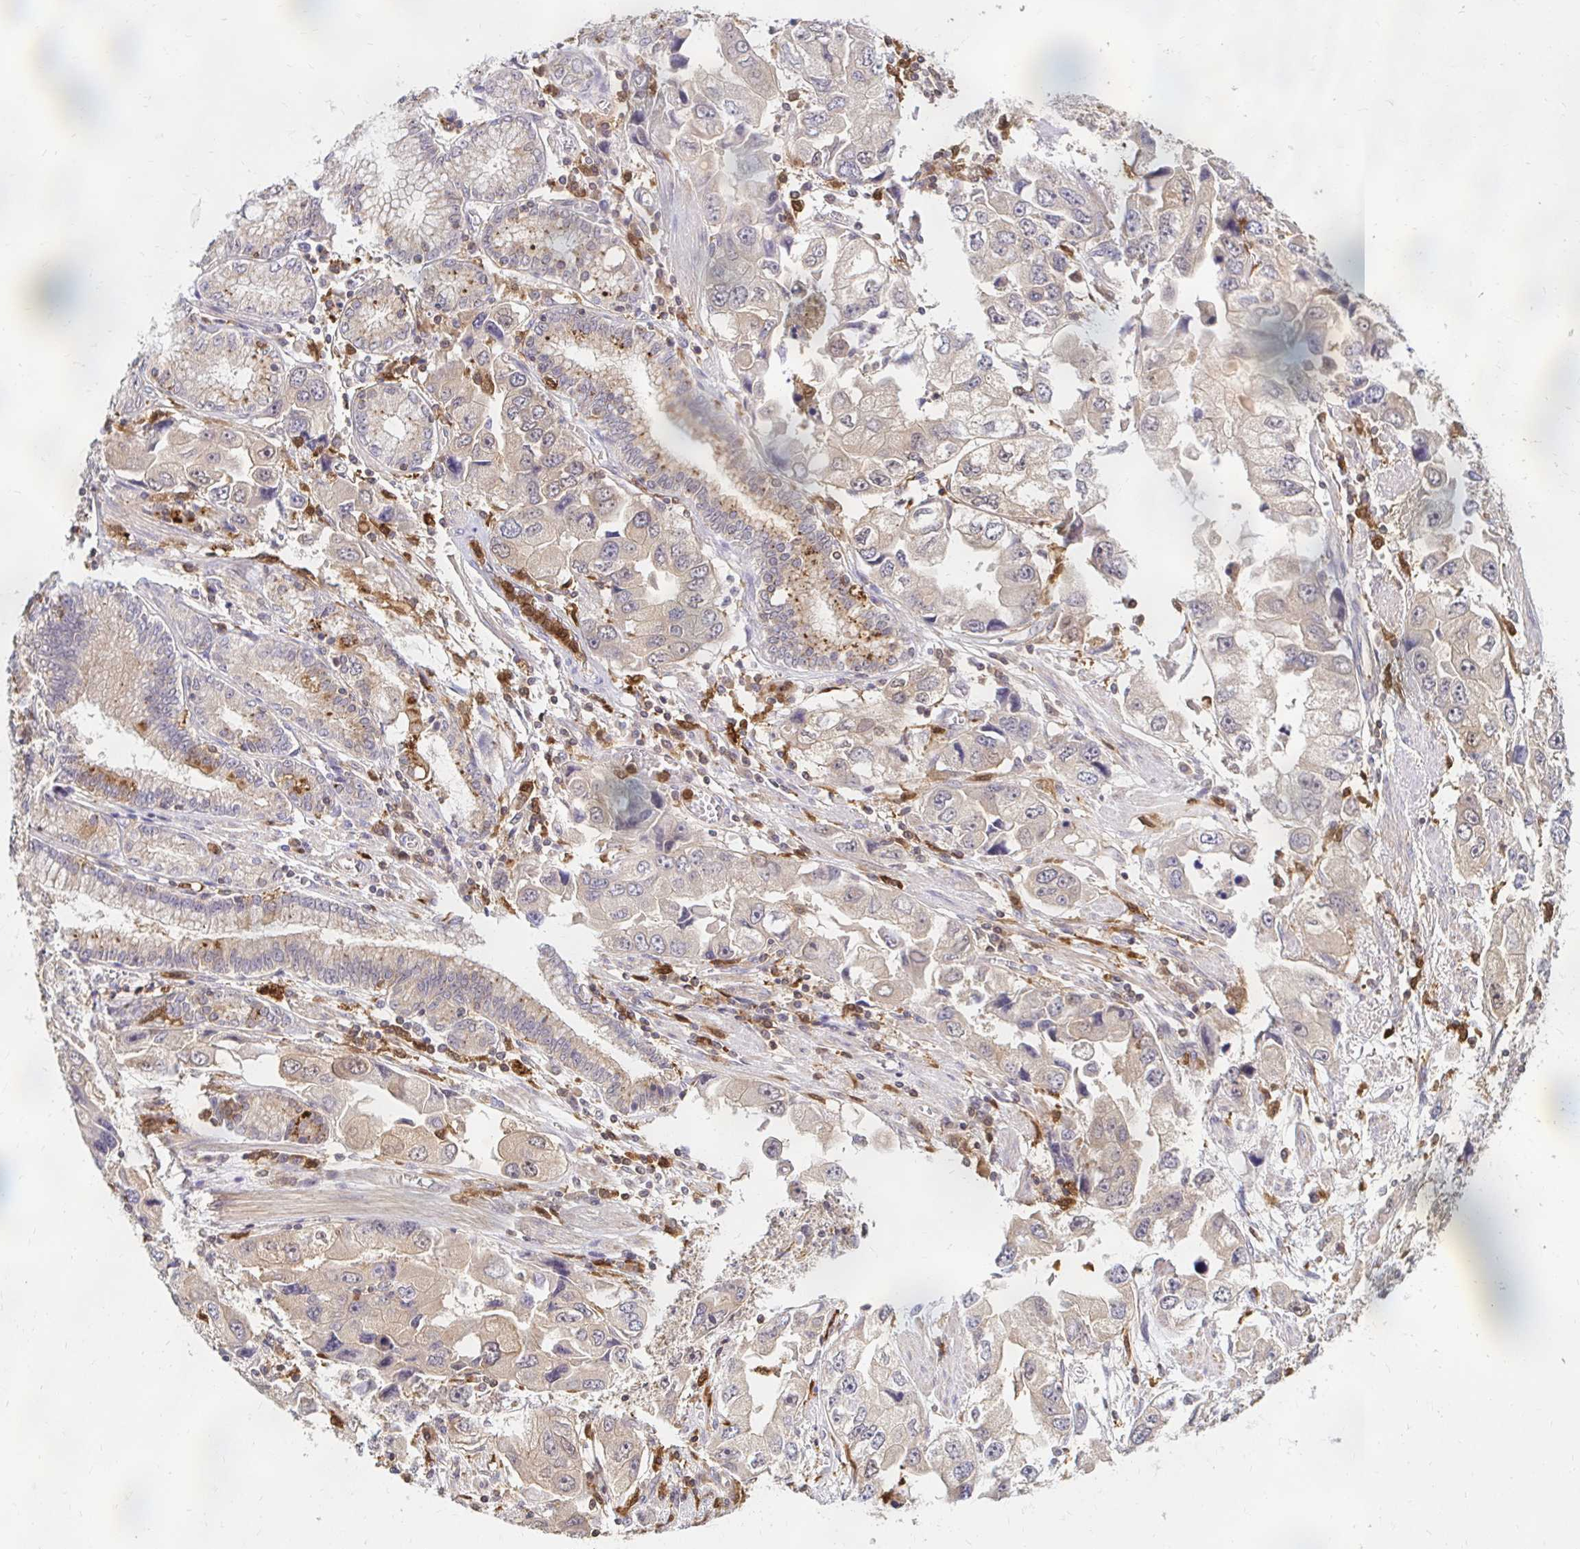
{"staining": {"intensity": "weak", "quantity": "25%-75%", "location": "cytoplasmic/membranous"}, "tissue": "stomach cancer", "cell_type": "Tumor cells", "image_type": "cancer", "snomed": [{"axis": "morphology", "description": "Adenocarcinoma, NOS"}, {"axis": "topography", "description": "Stomach, lower"}], "caption": "Immunohistochemical staining of human stomach cancer shows low levels of weak cytoplasmic/membranous staining in about 25%-75% of tumor cells.", "gene": "PYCARD", "patient": {"sex": "female", "age": 93}}